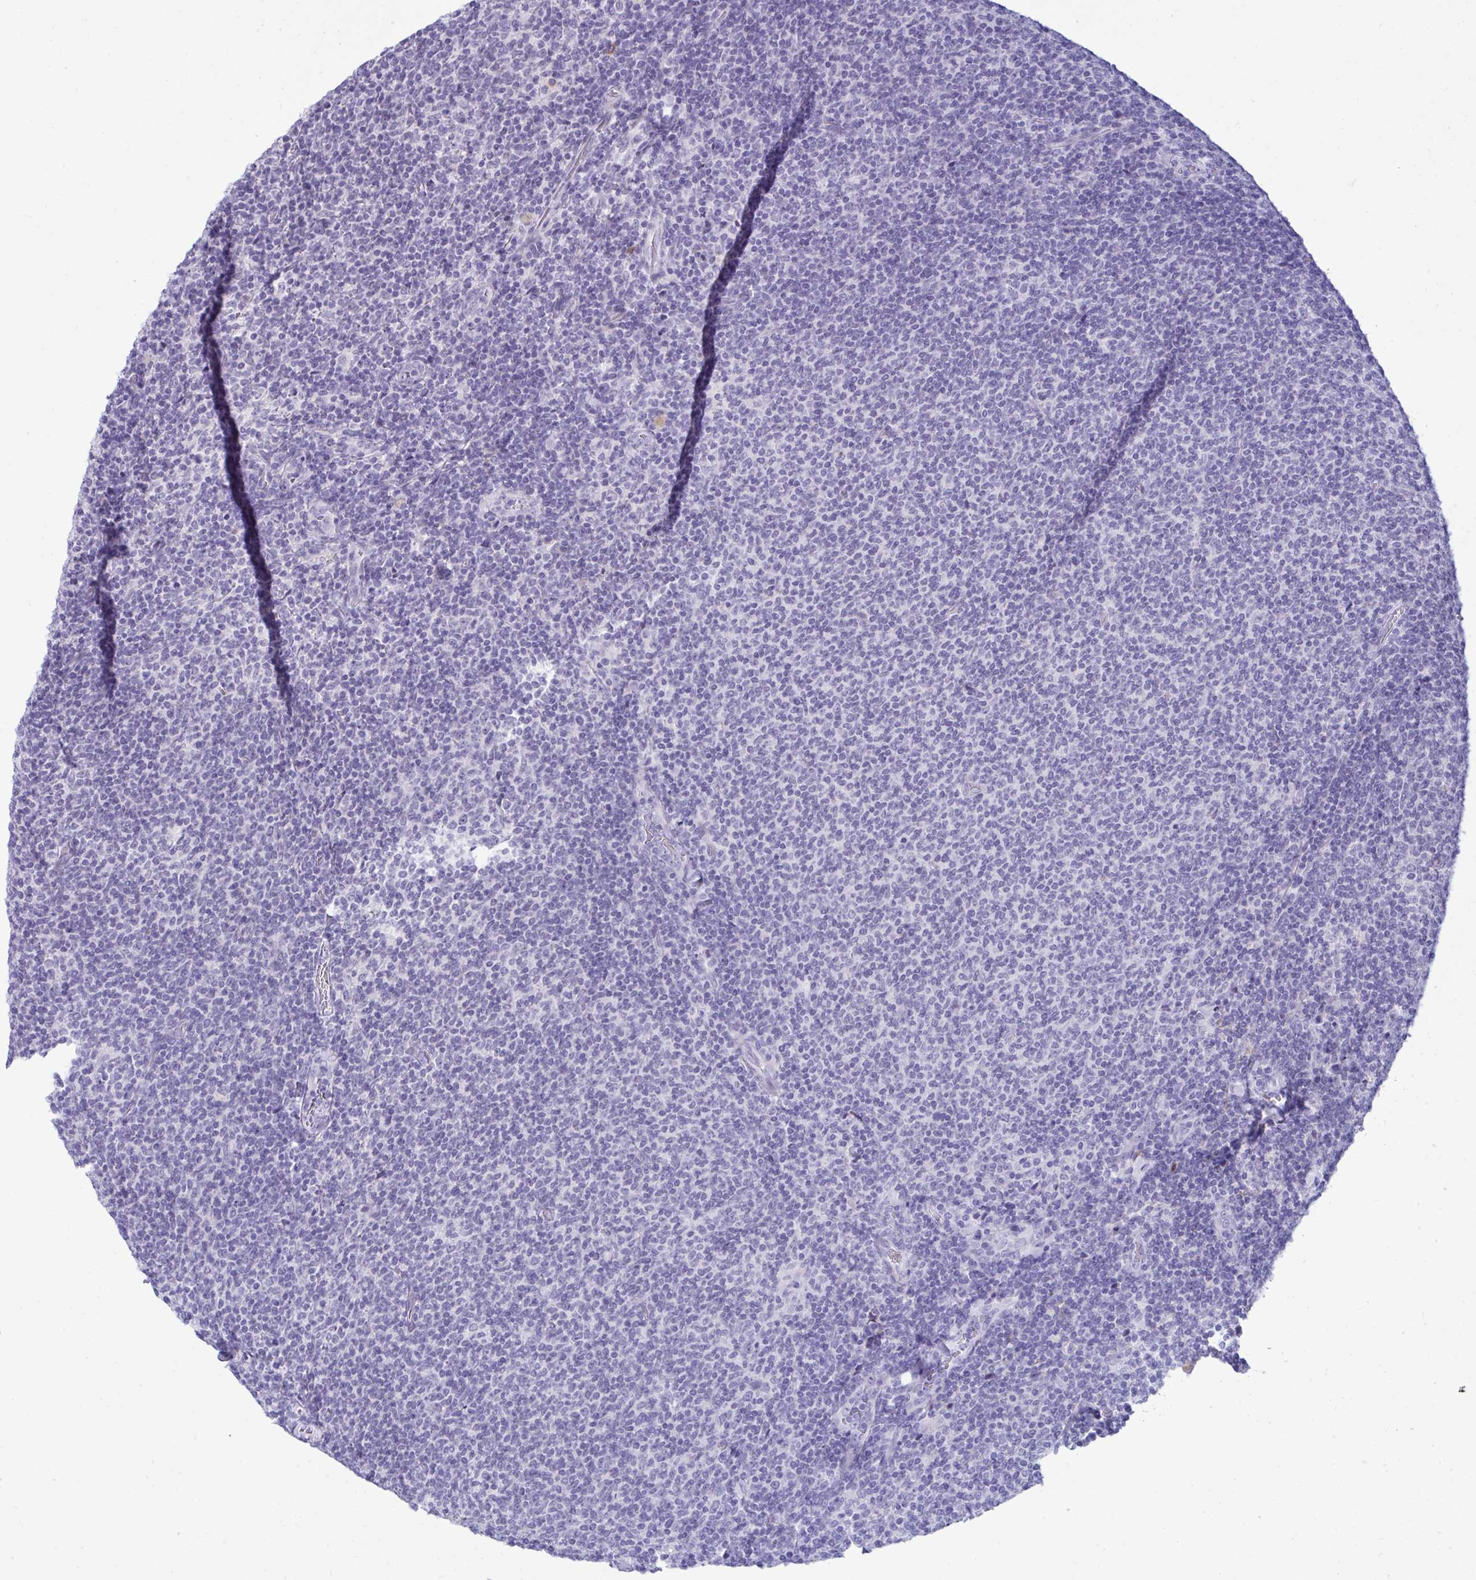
{"staining": {"intensity": "negative", "quantity": "none", "location": "none"}, "tissue": "lymphoma", "cell_type": "Tumor cells", "image_type": "cancer", "snomed": [{"axis": "morphology", "description": "Malignant lymphoma, non-Hodgkin's type, Low grade"}, {"axis": "topography", "description": "Lymph node"}], "caption": "Tumor cells show no significant positivity in lymphoma.", "gene": "PIGZ", "patient": {"sex": "male", "age": 52}}